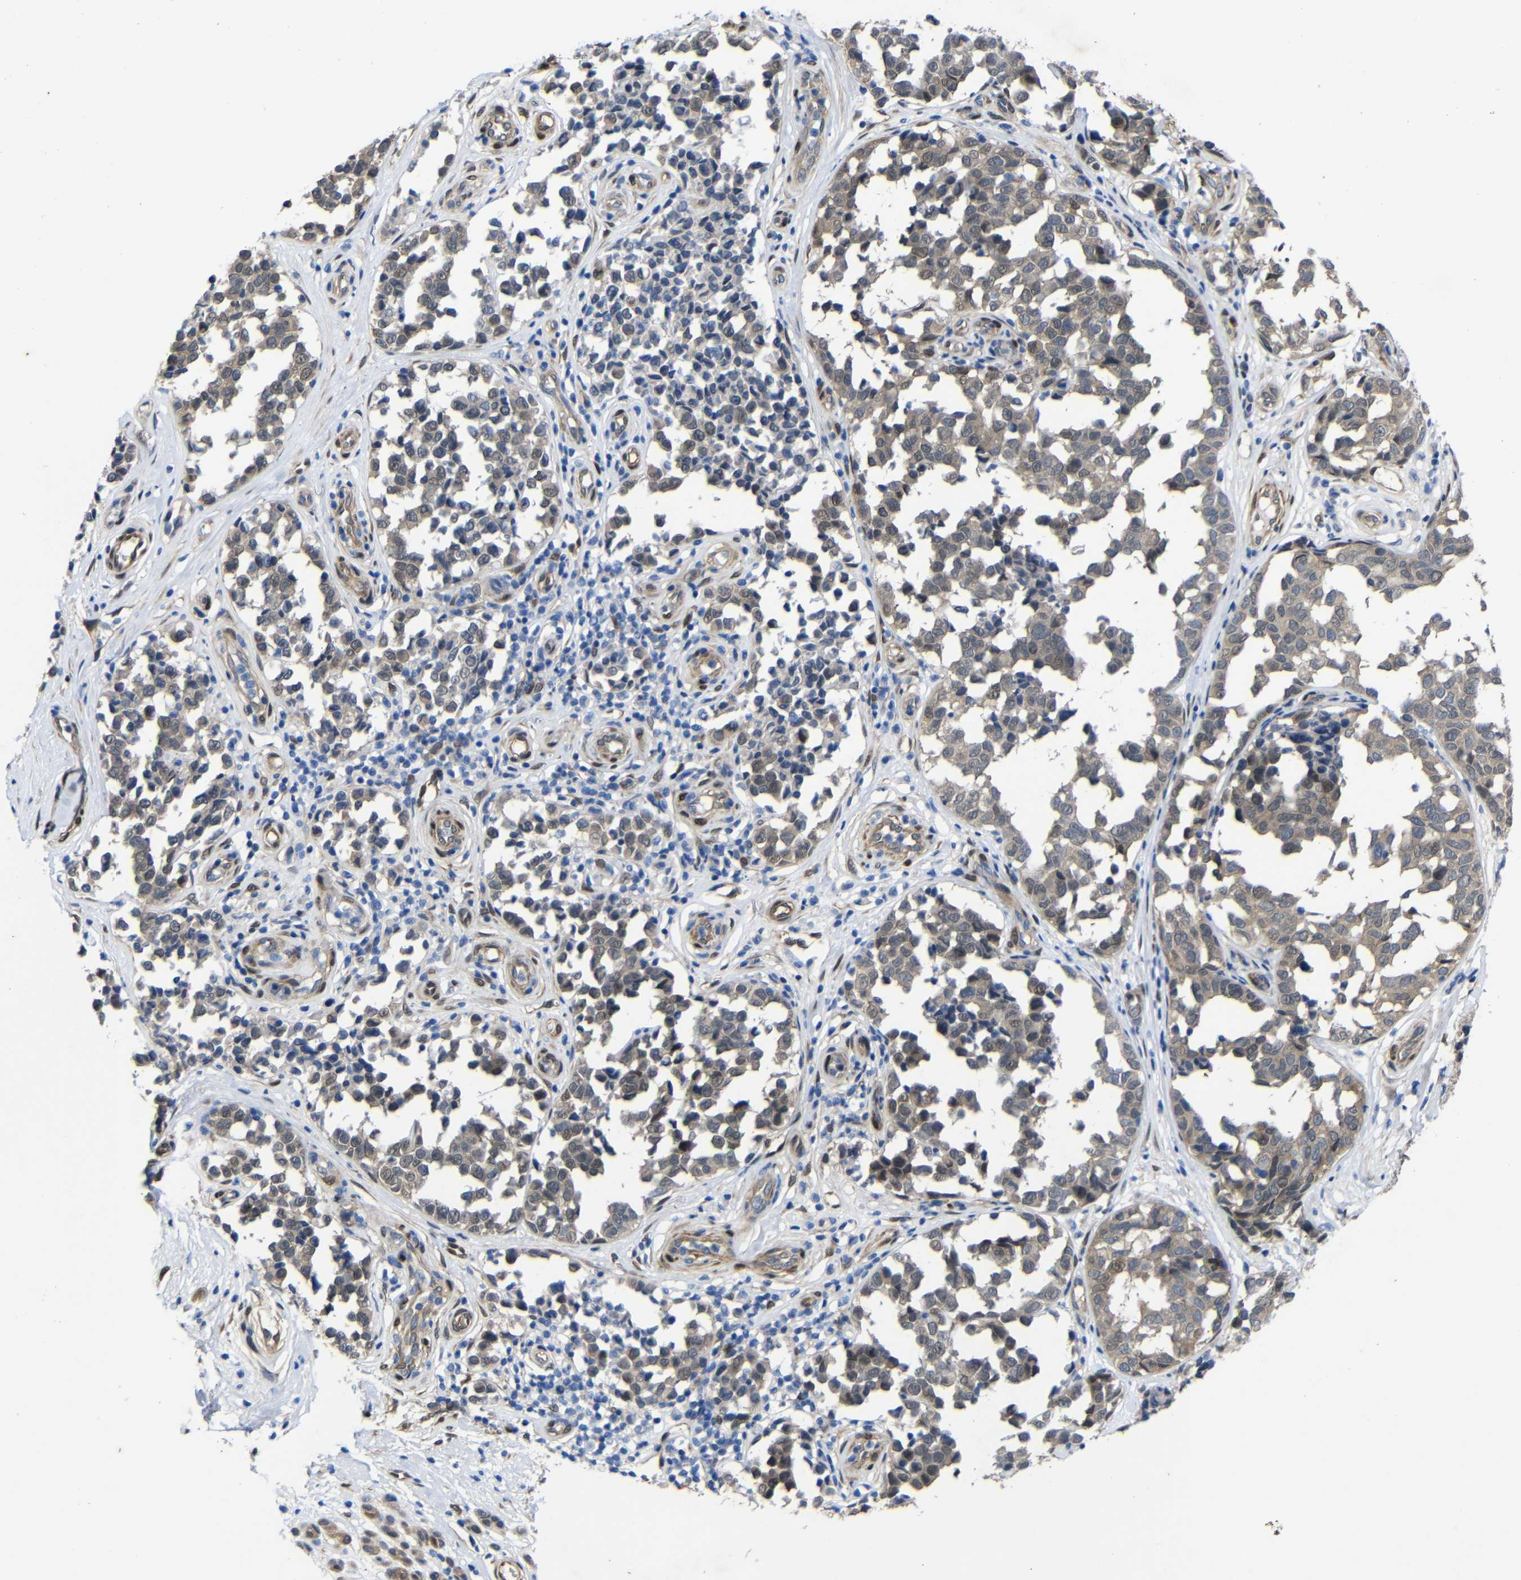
{"staining": {"intensity": "weak", "quantity": "<25%", "location": "cytoplasmic/membranous,nuclear"}, "tissue": "melanoma", "cell_type": "Tumor cells", "image_type": "cancer", "snomed": [{"axis": "morphology", "description": "Malignant melanoma, NOS"}, {"axis": "topography", "description": "Skin"}], "caption": "This micrograph is of malignant melanoma stained with immunohistochemistry (IHC) to label a protein in brown with the nuclei are counter-stained blue. There is no staining in tumor cells.", "gene": "YAP1", "patient": {"sex": "female", "age": 64}}